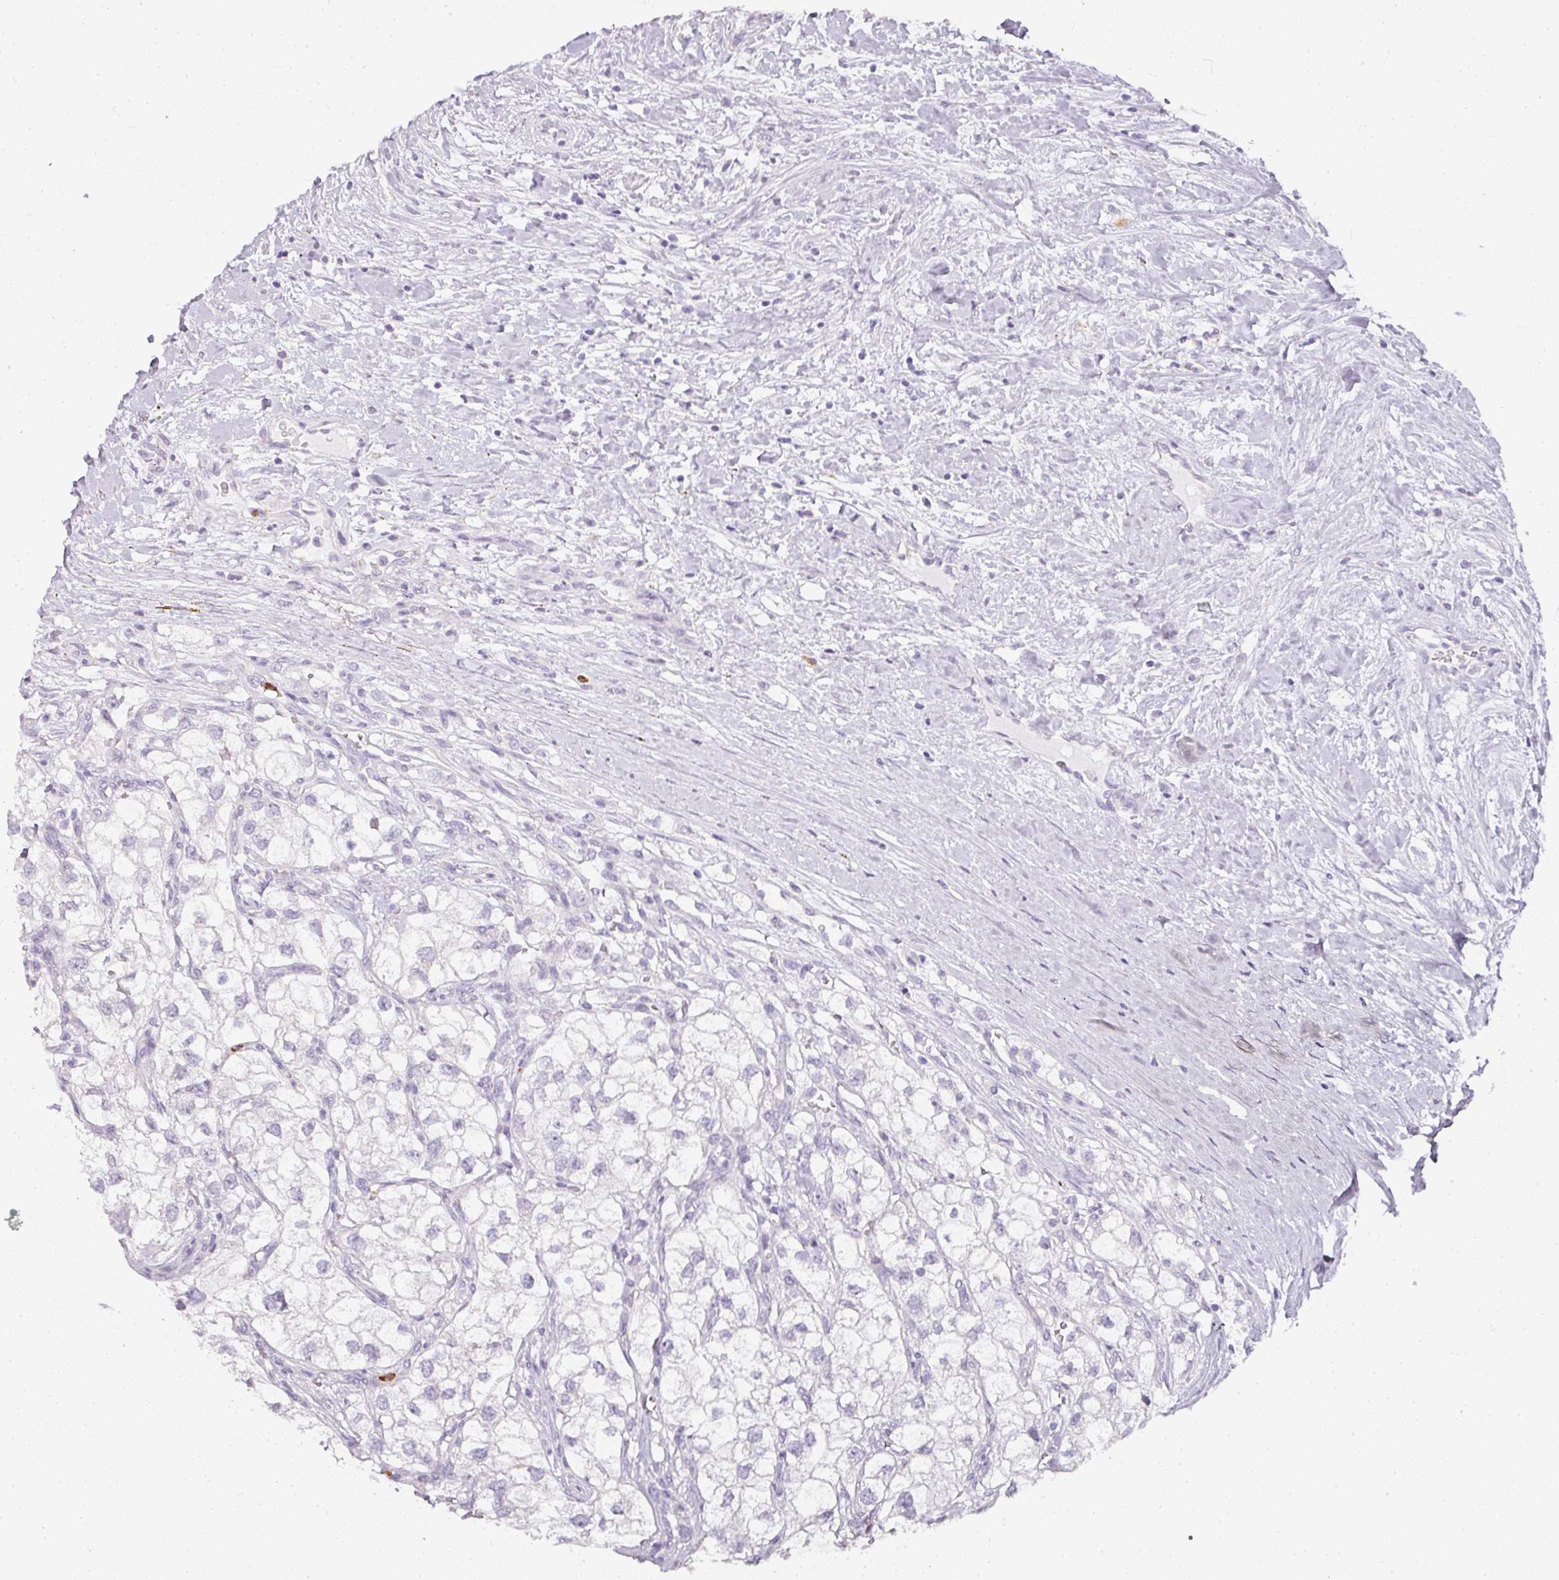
{"staining": {"intensity": "negative", "quantity": "none", "location": "none"}, "tissue": "renal cancer", "cell_type": "Tumor cells", "image_type": "cancer", "snomed": [{"axis": "morphology", "description": "Adenocarcinoma, NOS"}, {"axis": "topography", "description": "Kidney"}], "caption": "Tumor cells show no significant protein expression in renal cancer.", "gene": "CAMP", "patient": {"sex": "male", "age": 59}}